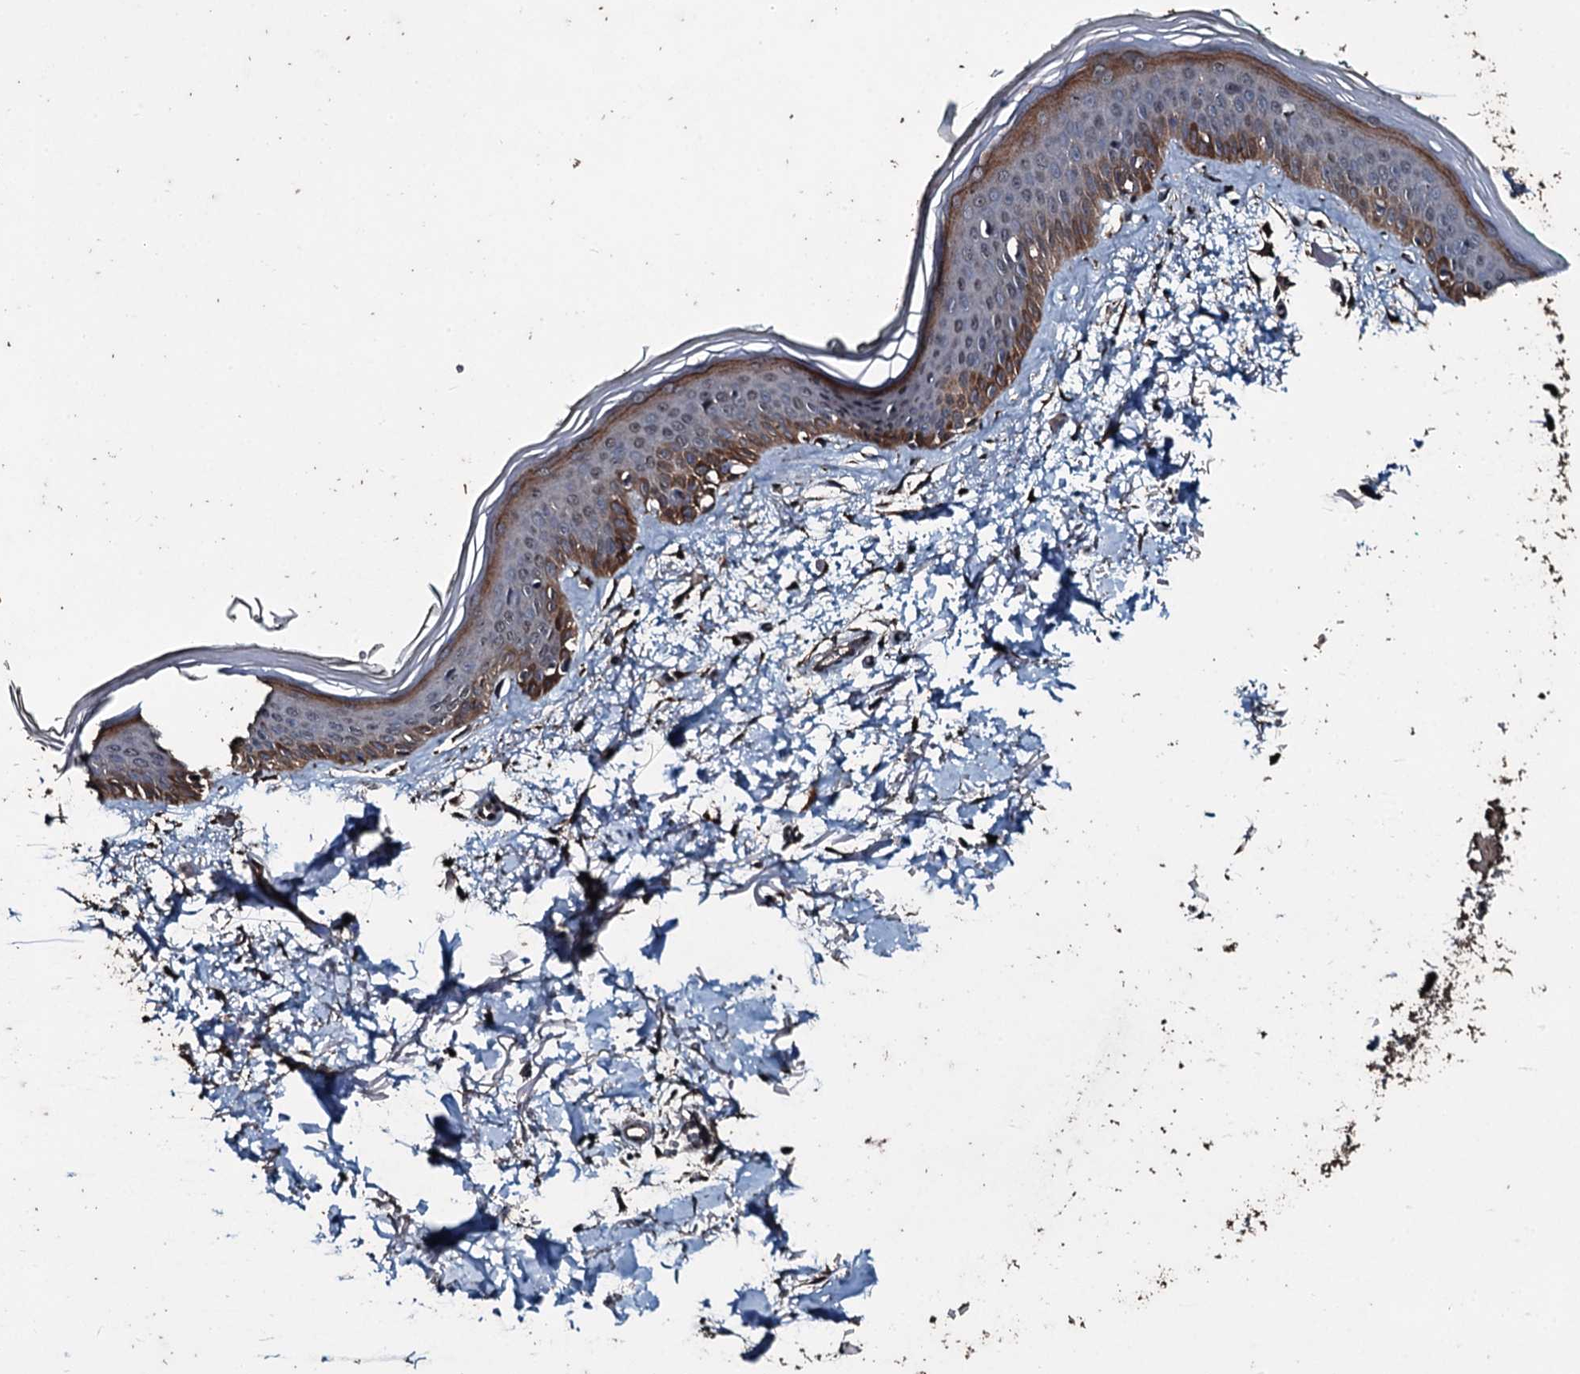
{"staining": {"intensity": "strong", "quantity": ">75%", "location": "cytoplasmic/membranous"}, "tissue": "skin", "cell_type": "Fibroblasts", "image_type": "normal", "snomed": [{"axis": "morphology", "description": "Normal tissue, NOS"}, {"axis": "topography", "description": "Skin"}], "caption": "Immunohistochemistry (IHC) histopathology image of unremarkable skin: human skin stained using immunohistochemistry (IHC) demonstrates high levels of strong protein expression localized specifically in the cytoplasmic/membranous of fibroblasts, appearing as a cytoplasmic/membranous brown color.", "gene": "FAAP24", "patient": {"sex": "male", "age": 62}}